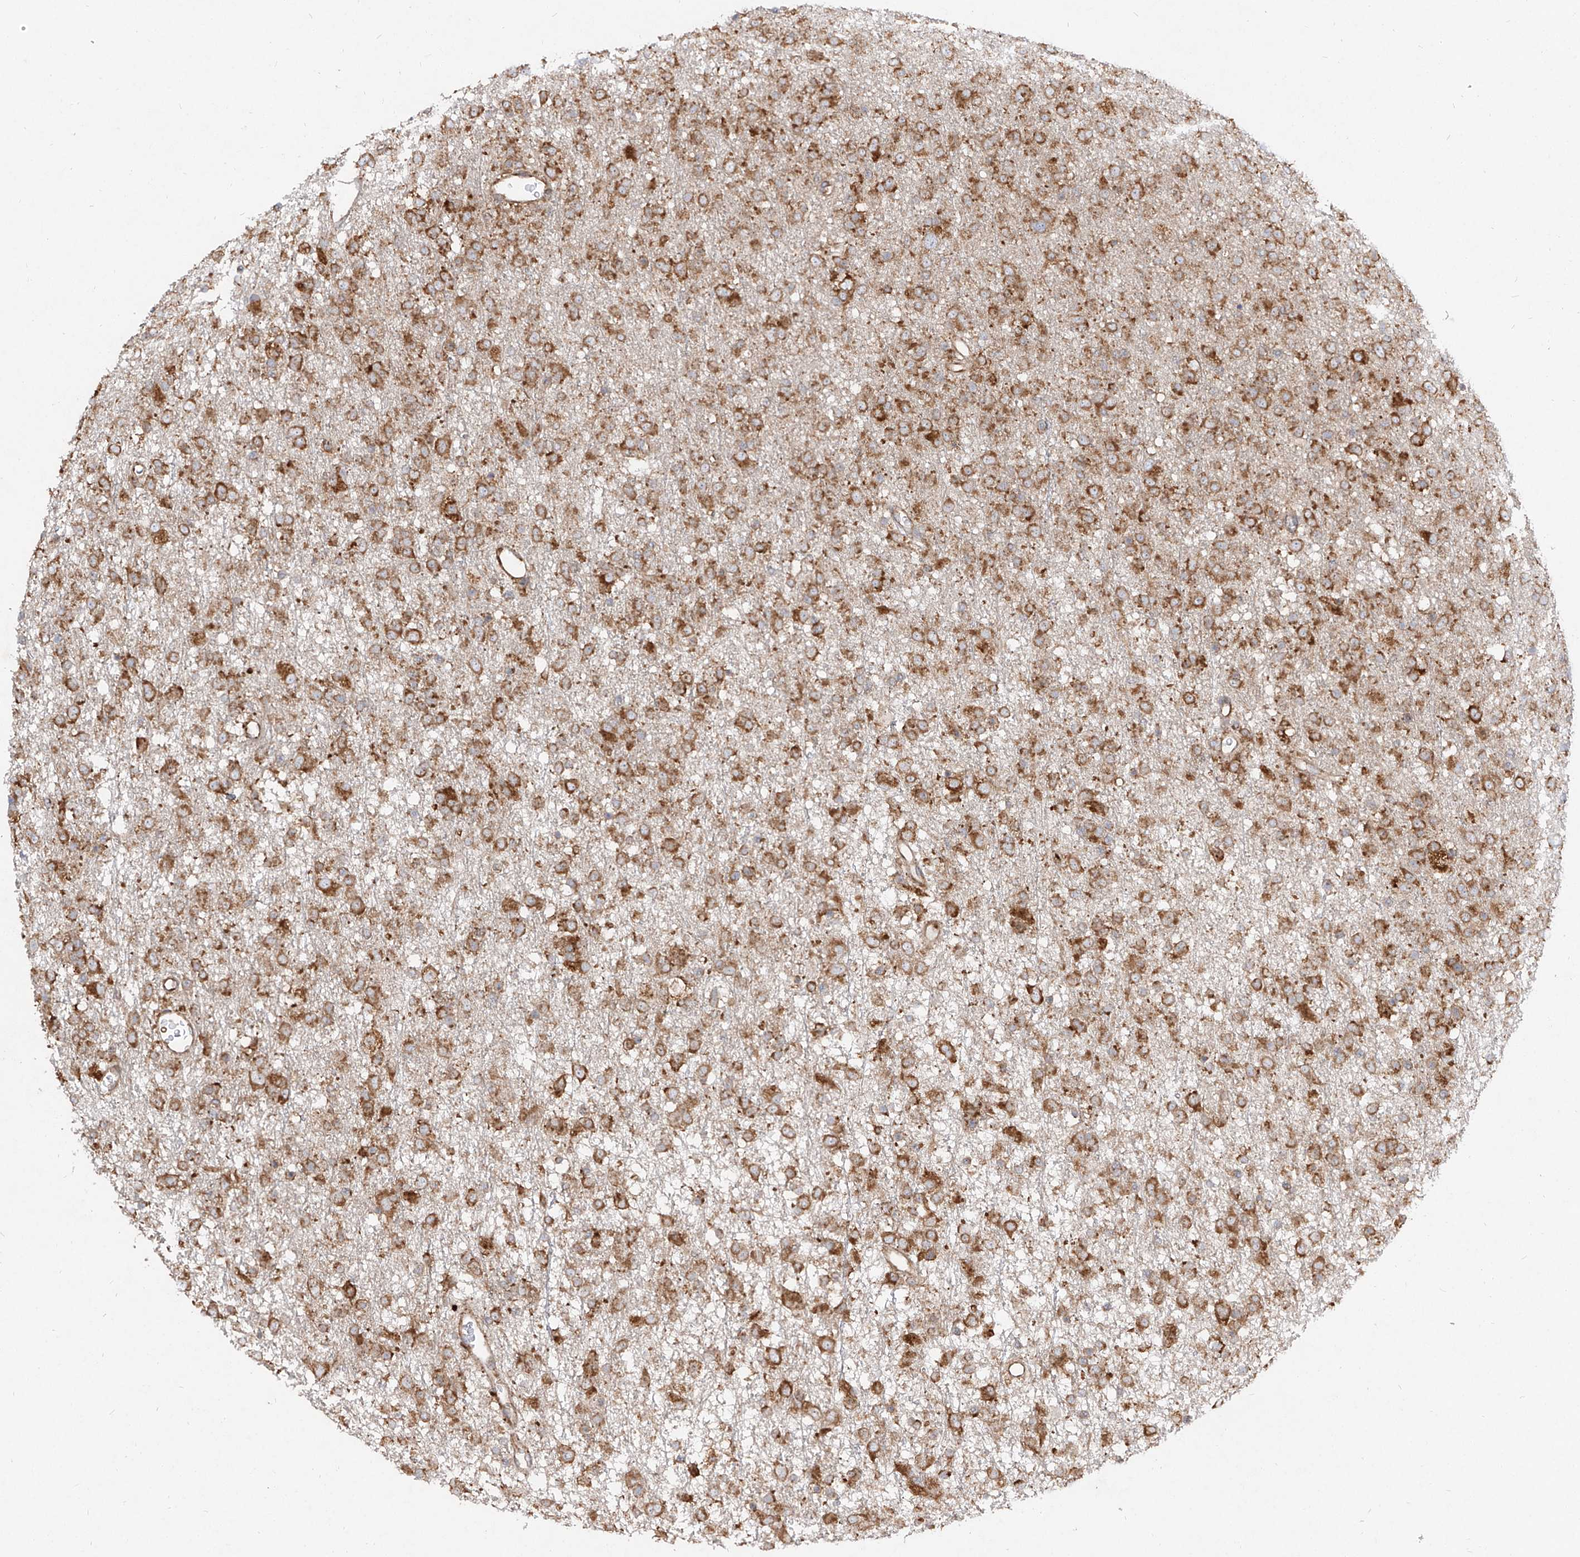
{"staining": {"intensity": "strong", "quantity": ">75%", "location": "cytoplasmic/membranous"}, "tissue": "glioma", "cell_type": "Tumor cells", "image_type": "cancer", "snomed": [{"axis": "morphology", "description": "Glioma, malignant, Low grade"}, {"axis": "topography", "description": "Brain"}], "caption": "A photomicrograph of human low-grade glioma (malignant) stained for a protein displays strong cytoplasmic/membranous brown staining in tumor cells.", "gene": "RPS25", "patient": {"sex": "male", "age": 65}}